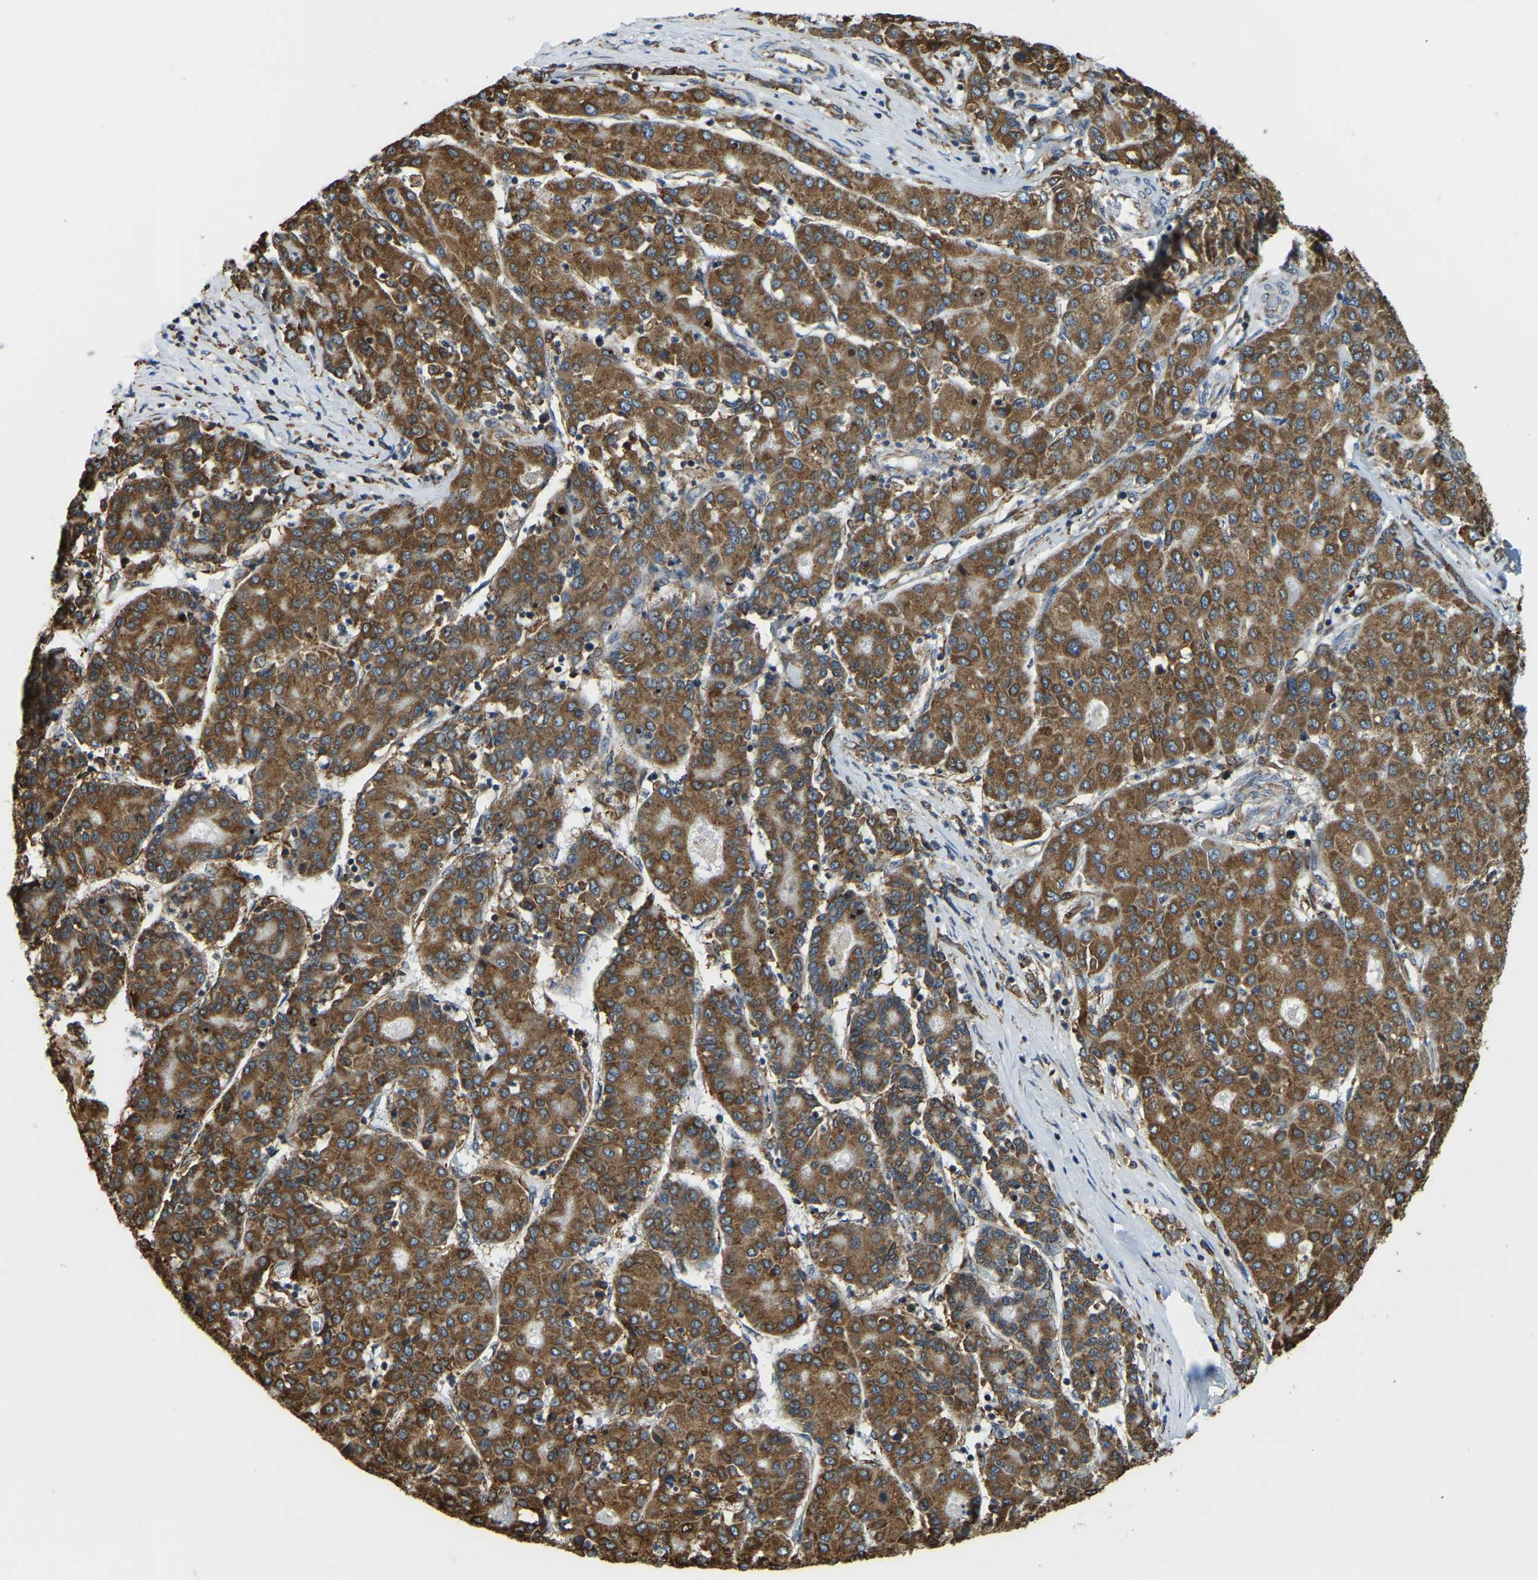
{"staining": {"intensity": "strong", "quantity": ">75%", "location": "cytoplasmic/membranous"}, "tissue": "liver cancer", "cell_type": "Tumor cells", "image_type": "cancer", "snomed": [{"axis": "morphology", "description": "Carcinoma, Hepatocellular, NOS"}, {"axis": "topography", "description": "Liver"}], "caption": "Human liver cancer stained with a brown dye demonstrates strong cytoplasmic/membranous positive staining in approximately >75% of tumor cells.", "gene": "RNF115", "patient": {"sex": "male", "age": 65}}